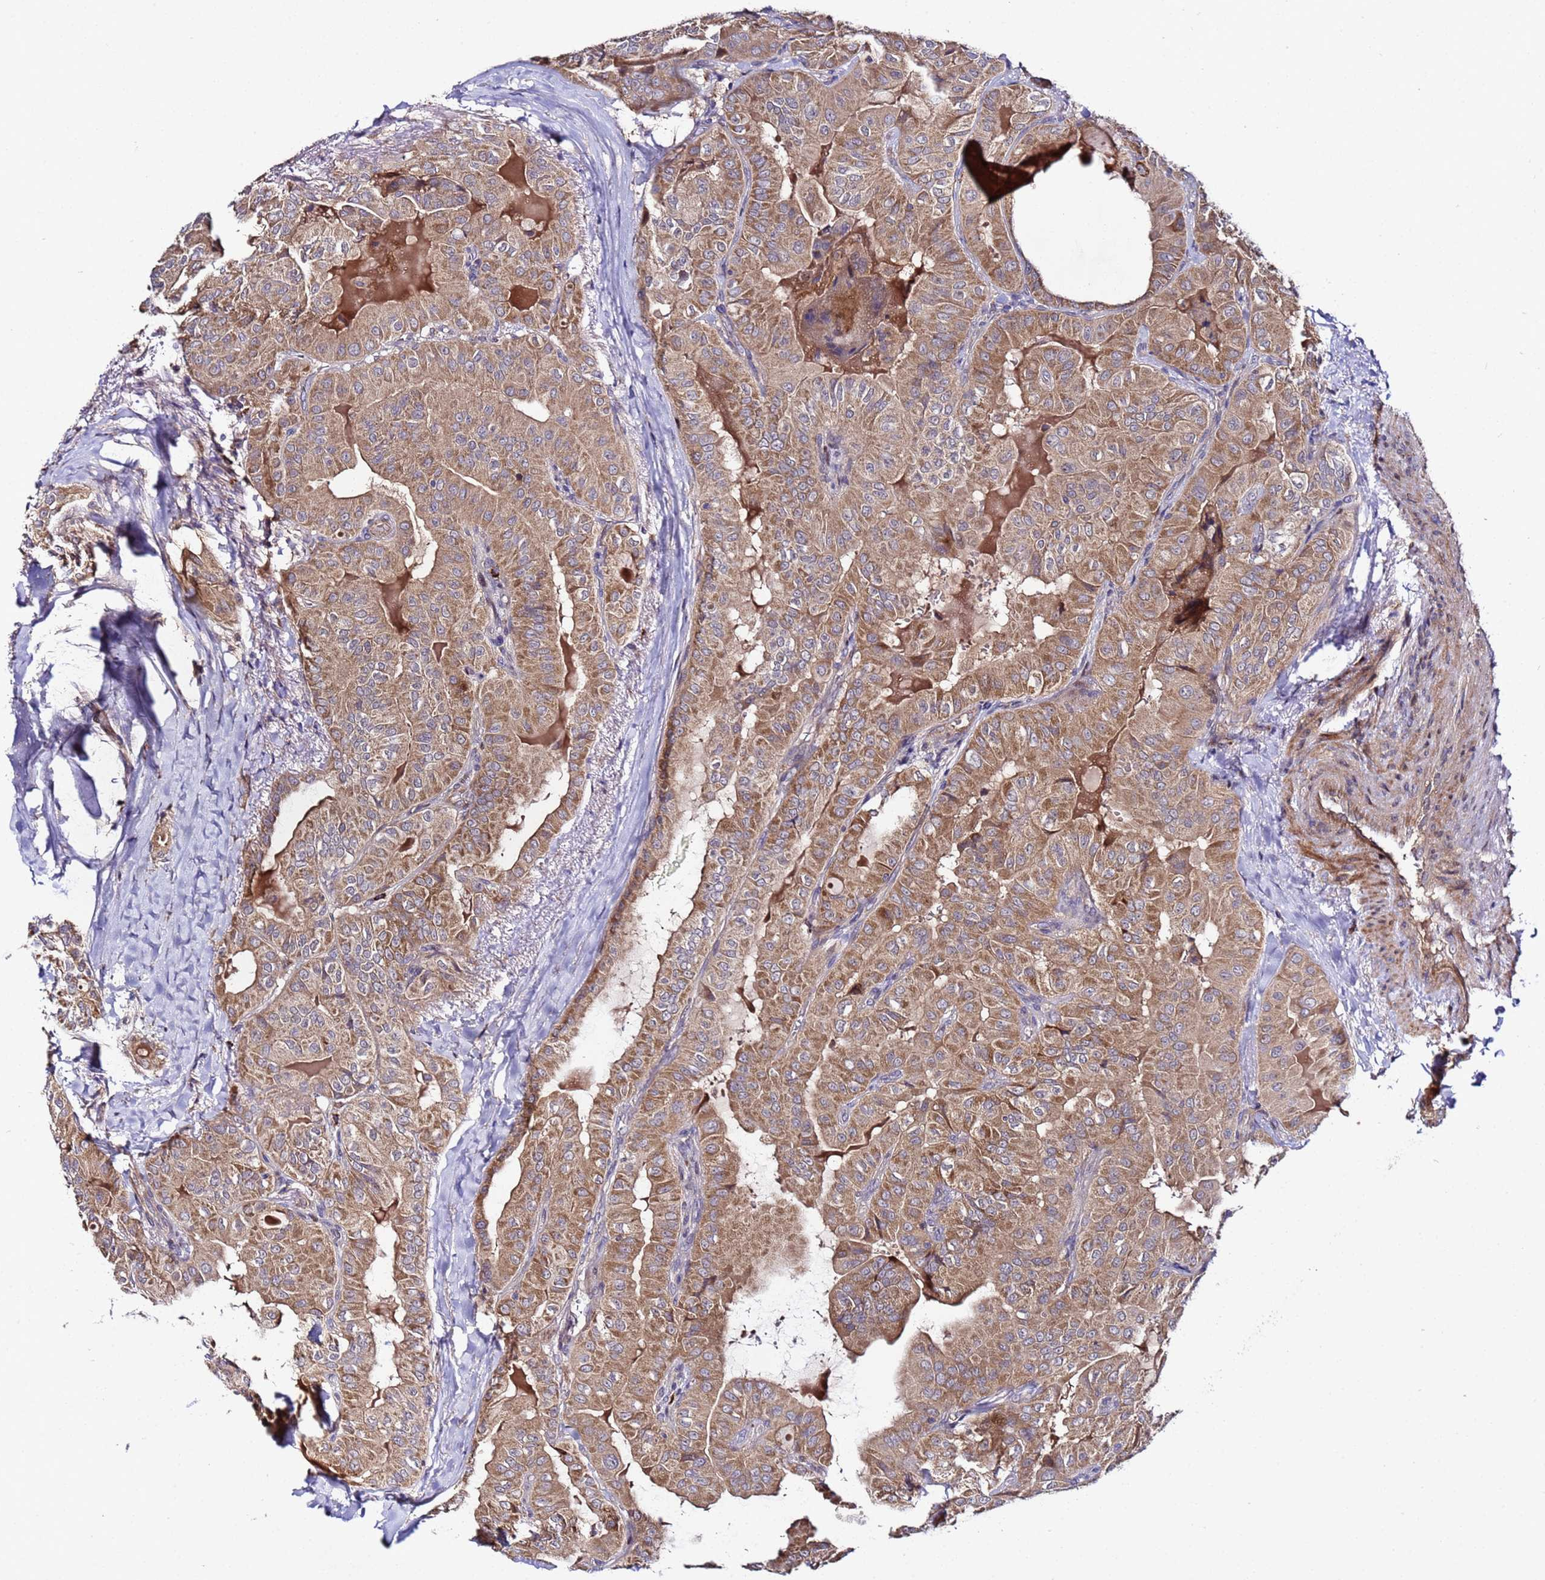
{"staining": {"intensity": "moderate", "quantity": ">75%", "location": "cytoplasmic/membranous"}, "tissue": "thyroid cancer", "cell_type": "Tumor cells", "image_type": "cancer", "snomed": [{"axis": "morphology", "description": "Papillary adenocarcinoma, NOS"}, {"axis": "topography", "description": "Thyroid gland"}], "caption": "The micrograph demonstrates staining of thyroid cancer (papillary adenocarcinoma), revealing moderate cytoplasmic/membranous protein expression (brown color) within tumor cells. (IHC, brightfield microscopy, high magnification).", "gene": "PLXDC2", "patient": {"sex": "female", "age": 68}}